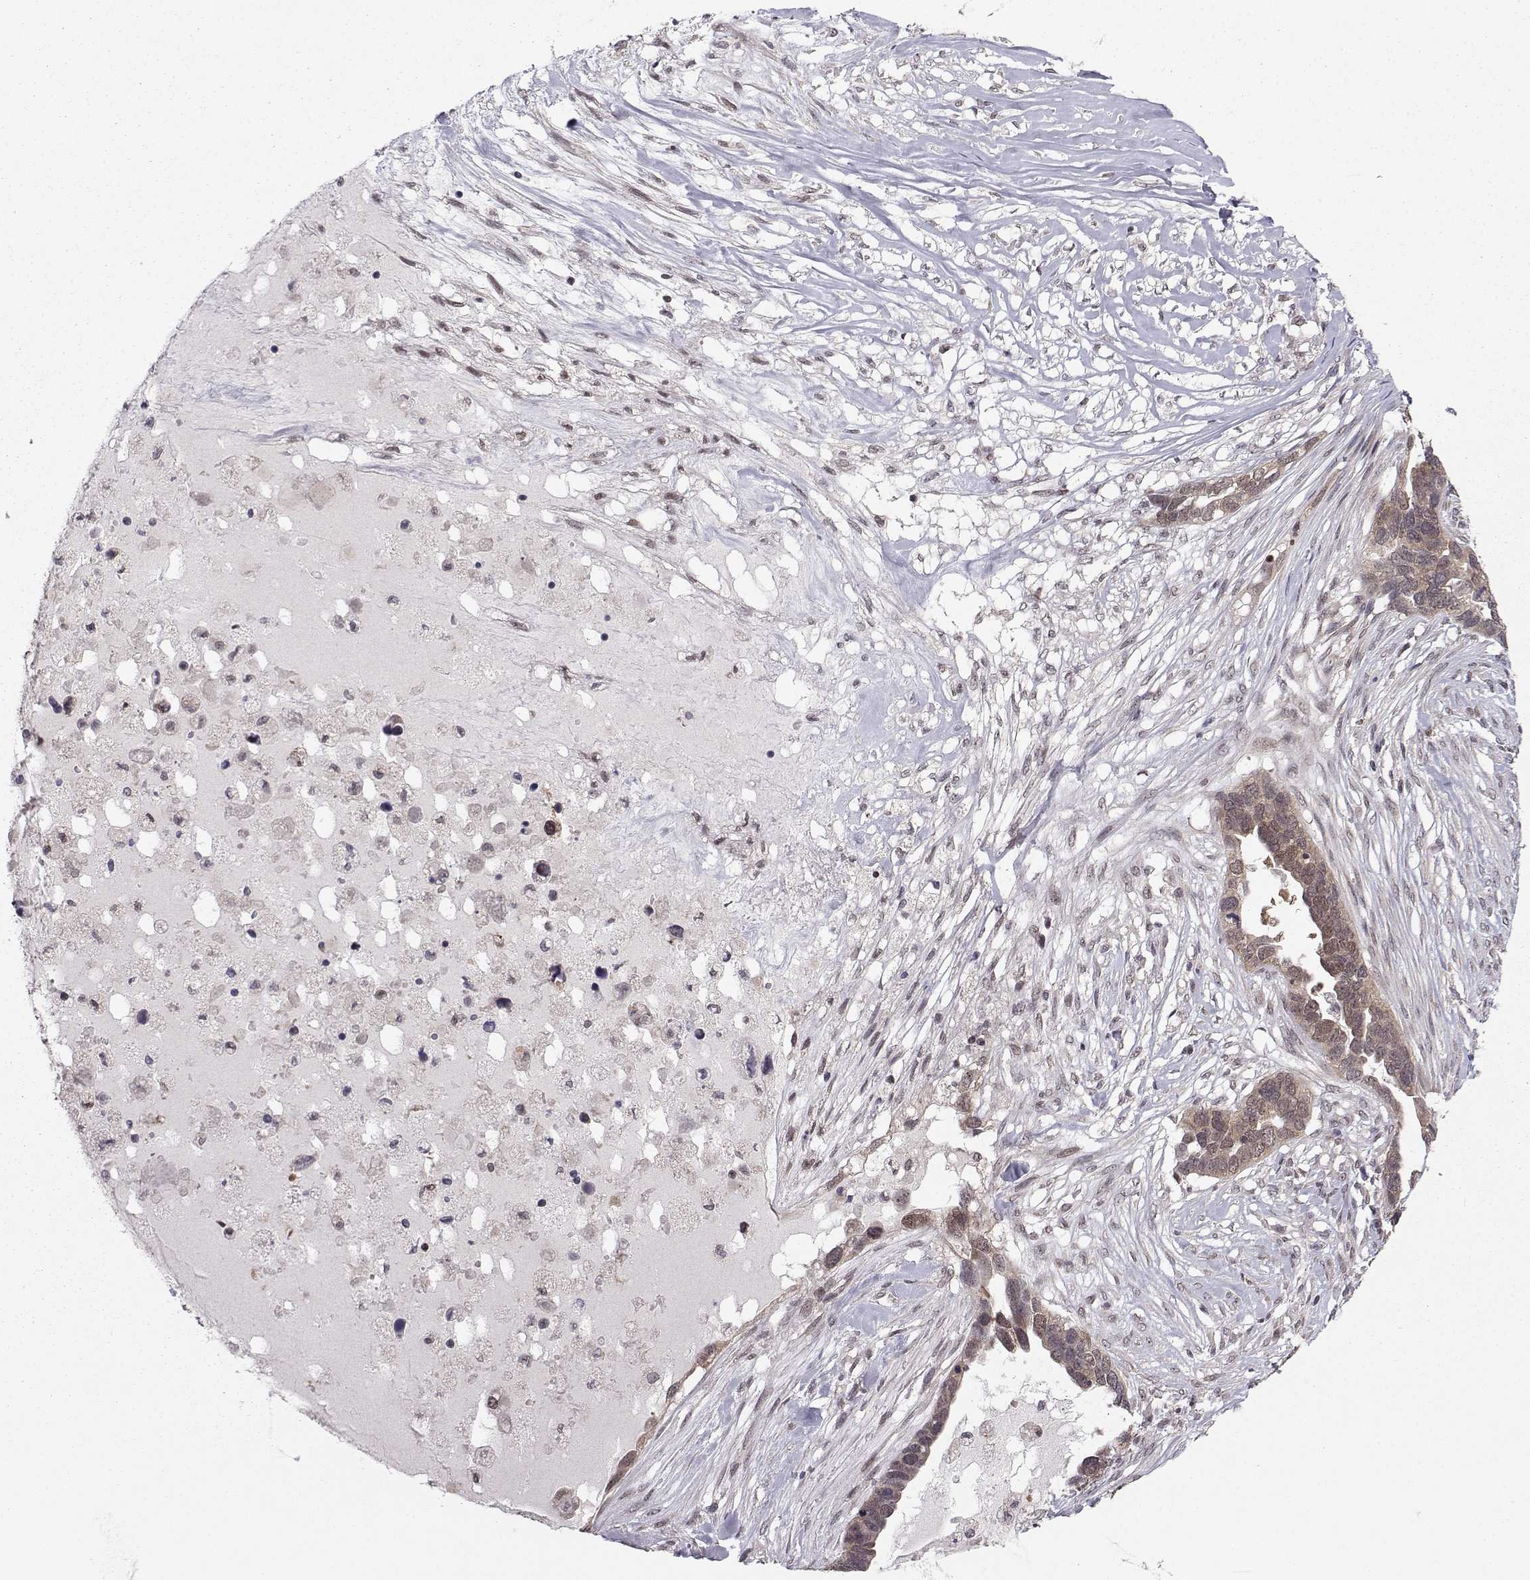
{"staining": {"intensity": "weak", "quantity": ">75%", "location": "cytoplasmic/membranous"}, "tissue": "ovarian cancer", "cell_type": "Tumor cells", "image_type": "cancer", "snomed": [{"axis": "morphology", "description": "Cystadenocarcinoma, serous, NOS"}, {"axis": "topography", "description": "Ovary"}], "caption": "This is a micrograph of IHC staining of serous cystadenocarcinoma (ovarian), which shows weak positivity in the cytoplasmic/membranous of tumor cells.", "gene": "PKN2", "patient": {"sex": "female", "age": 54}}